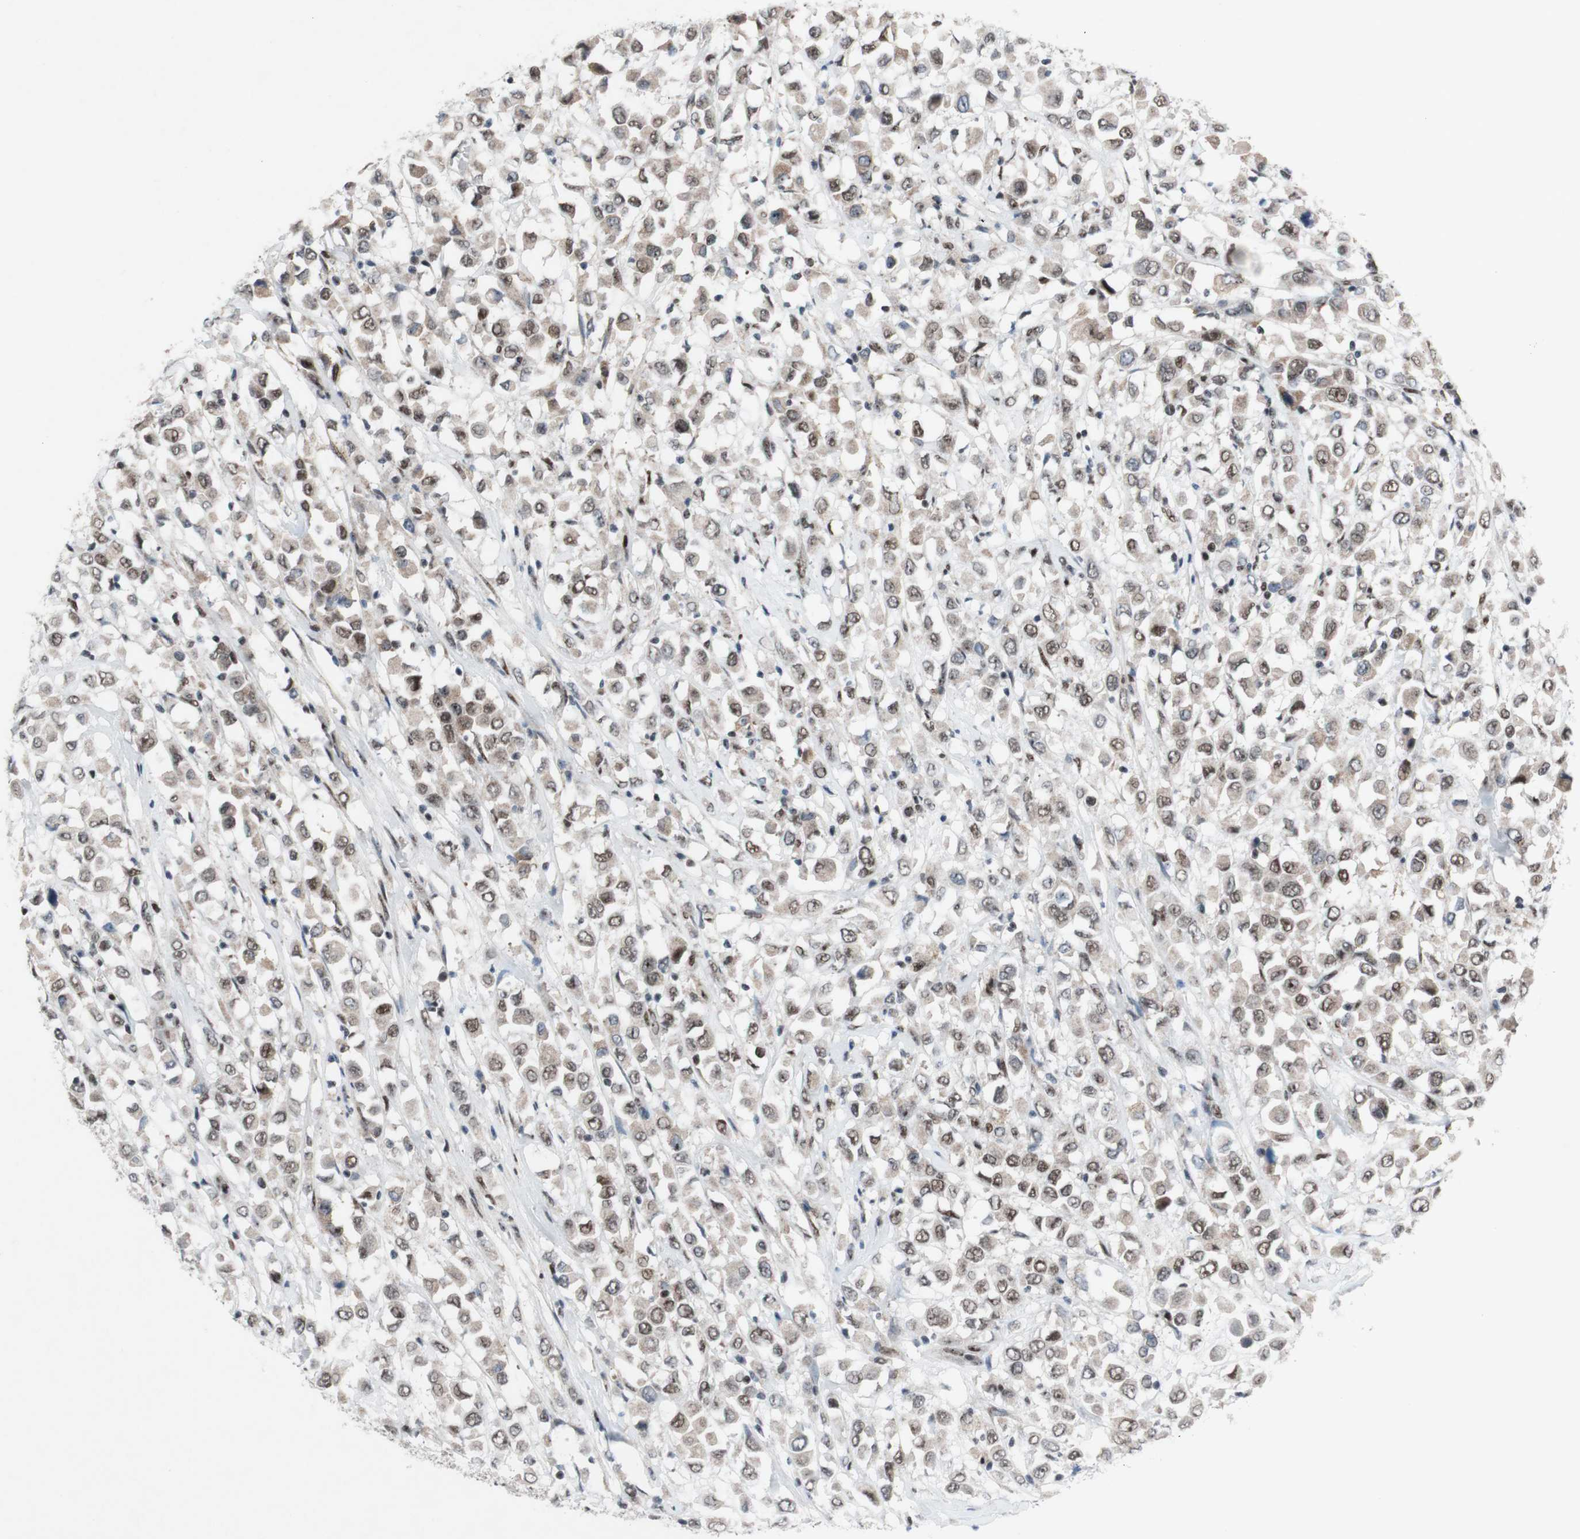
{"staining": {"intensity": "weak", "quantity": ">75%", "location": "nuclear"}, "tissue": "breast cancer", "cell_type": "Tumor cells", "image_type": "cancer", "snomed": [{"axis": "morphology", "description": "Duct carcinoma"}, {"axis": "topography", "description": "Breast"}], "caption": "This is a photomicrograph of immunohistochemistry (IHC) staining of breast cancer, which shows weak expression in the nuclear of tumor cells.", "gene": "POLR1A", "patient": {"sex": "female", "age": 61}}